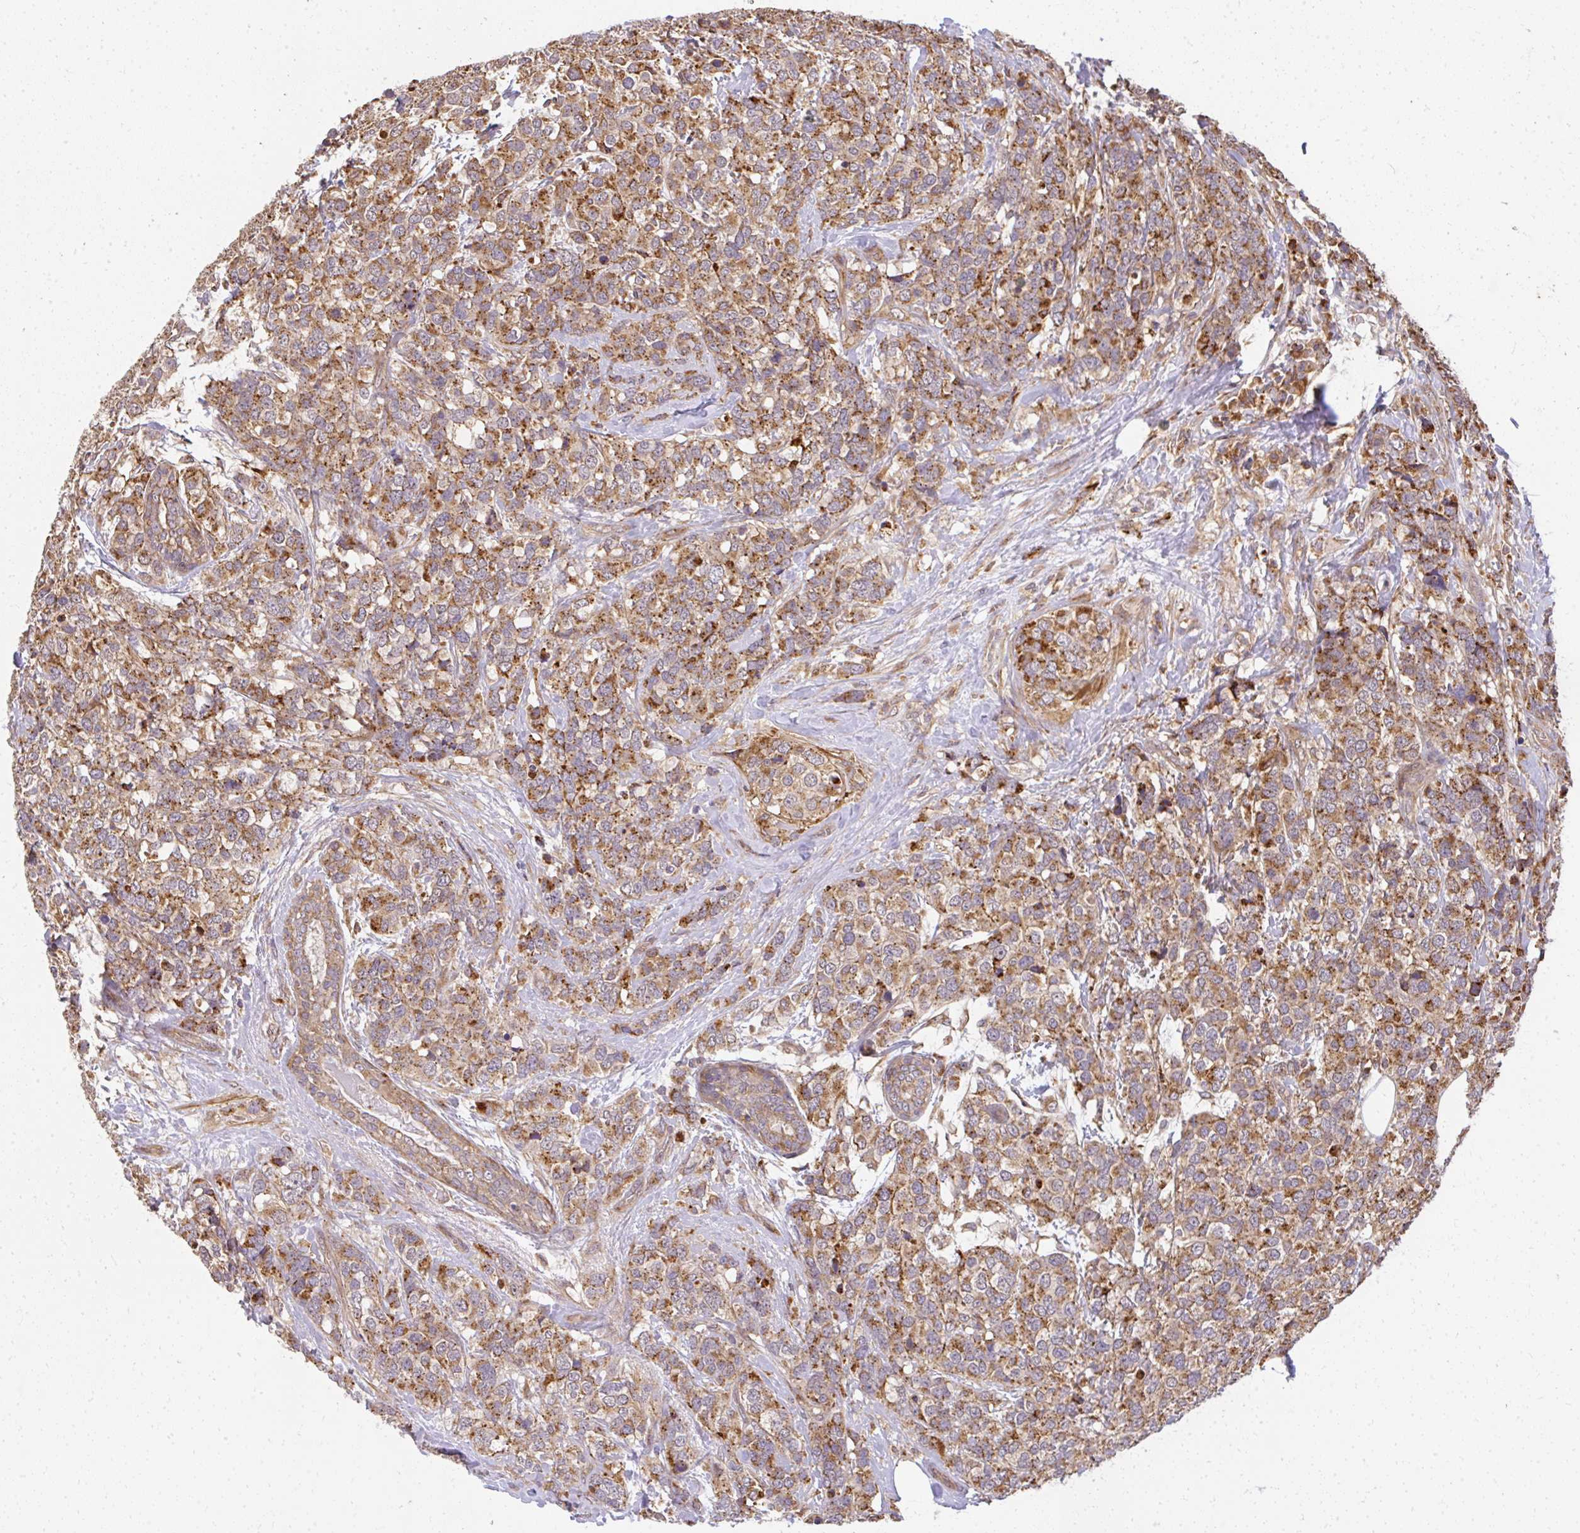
{"staining": {"intensity": "strong", "quantity": ">75%", "location": "cytoplasmic/membranous"}, "tissue": "breast cancer", "cell_type": "Tumor cells", "image_type": "cancer", "snomed": [{"axis": "morphology", "description": "Lobular carcinoma"}, {"axis": "topography", "description": "Breast"}], "caption": "Human lobular carcinoma (breast) stained with a protein marker demonstrates strong staining in tumor cells.", "gene": "GNS", "patient": {"sex": "female", "age": 59}}